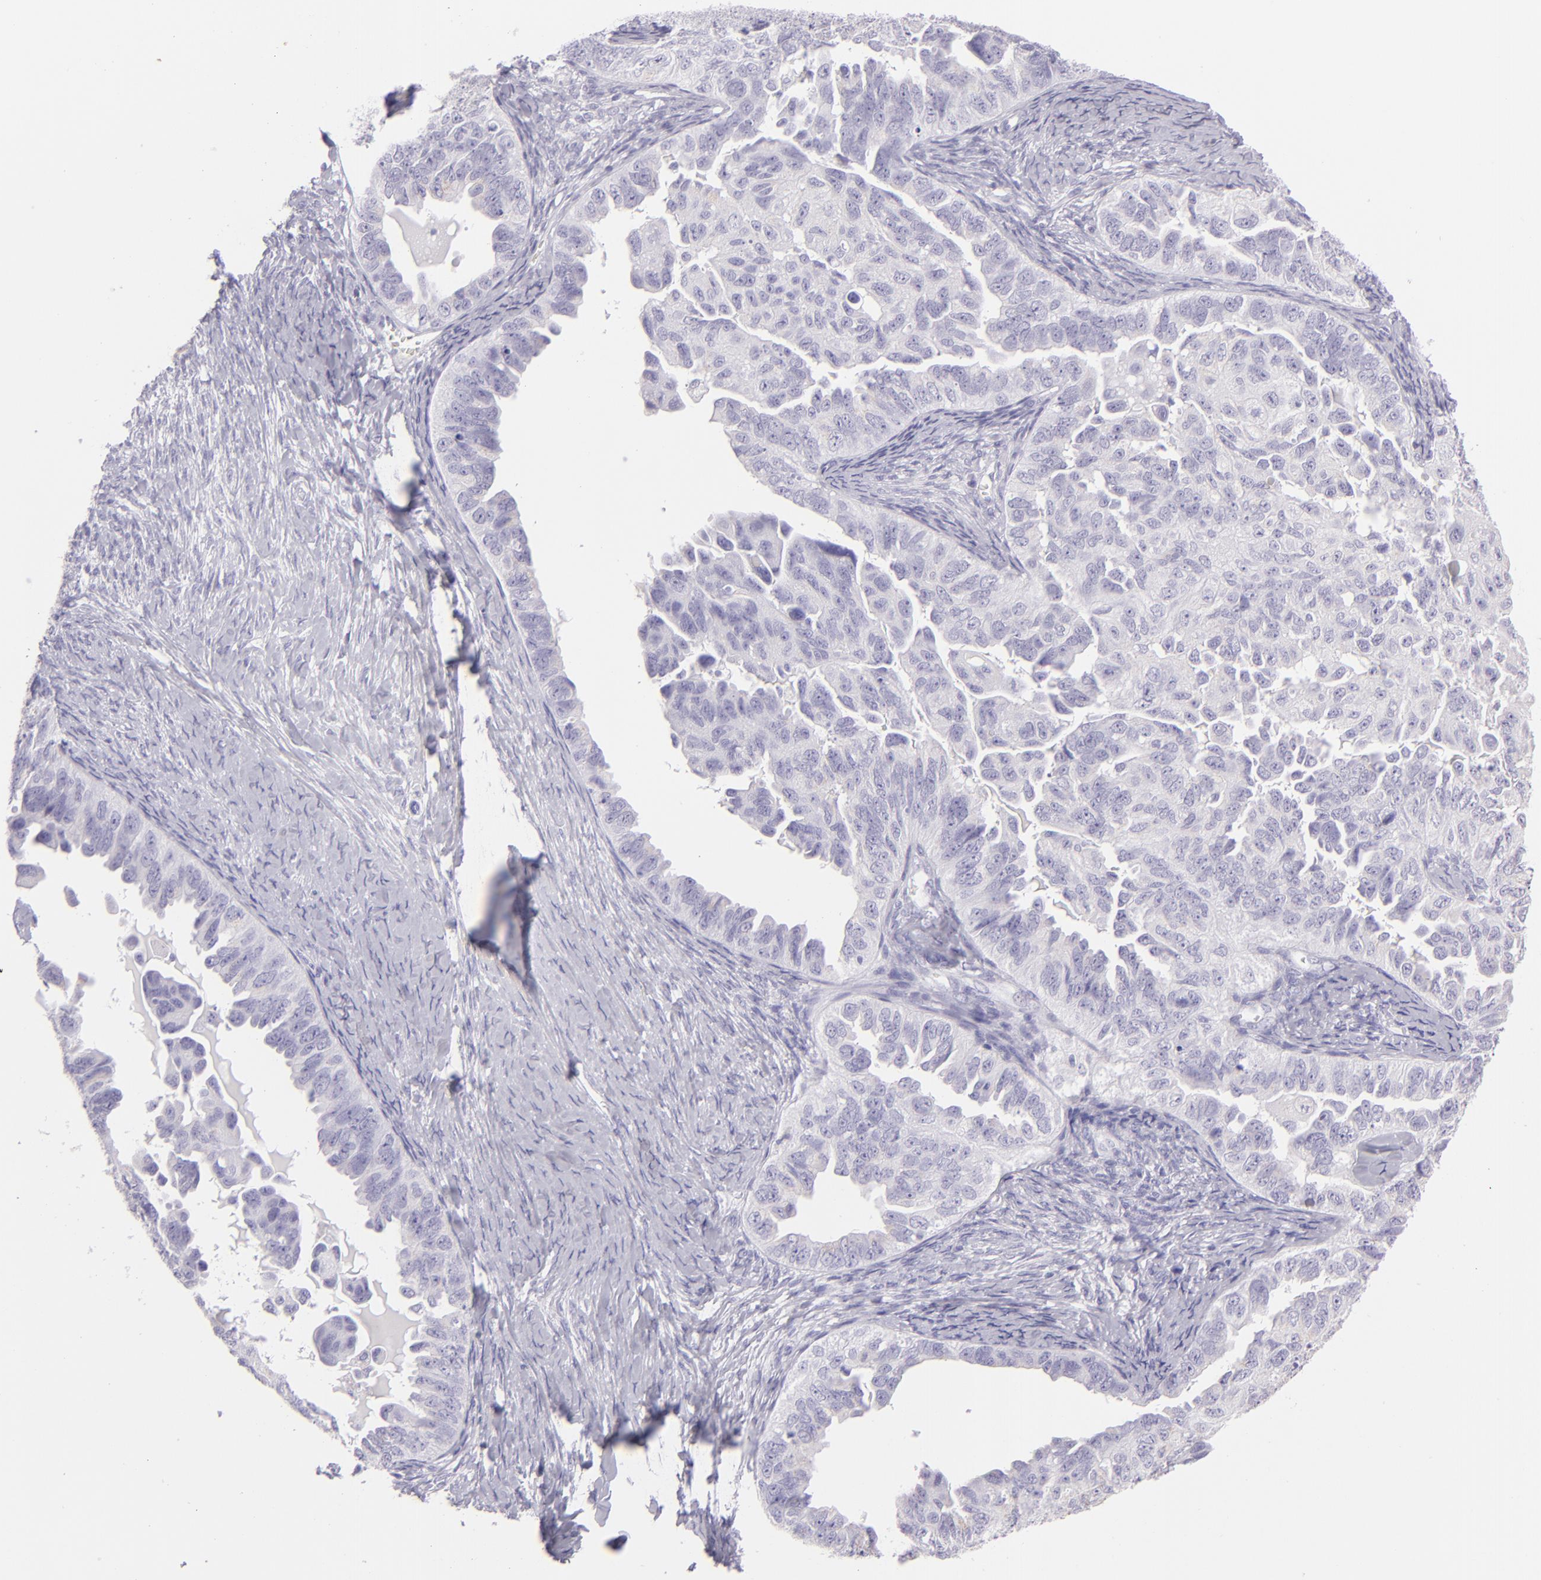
{"staining": {"intensity": "negative", "quantity": "none", "location": "none"}, "tissue": "ovarian cancer", "cell_type": "Tumor cells", "image_type": "cancer", "snomed": [{"axis": "morphology", "description": "Cystadenocarcinoma, serous, NOS"}, {"axis": "topography", "description": "Ovary"}], "caption": "A photomicrograph of ovarian cancer (serous cystadenocarcinoma) stained for a protein demonstrates no brown staining in tumor cells.", "gene": "MUC5AC", "patient": {"sex": "female", "age": 82}}